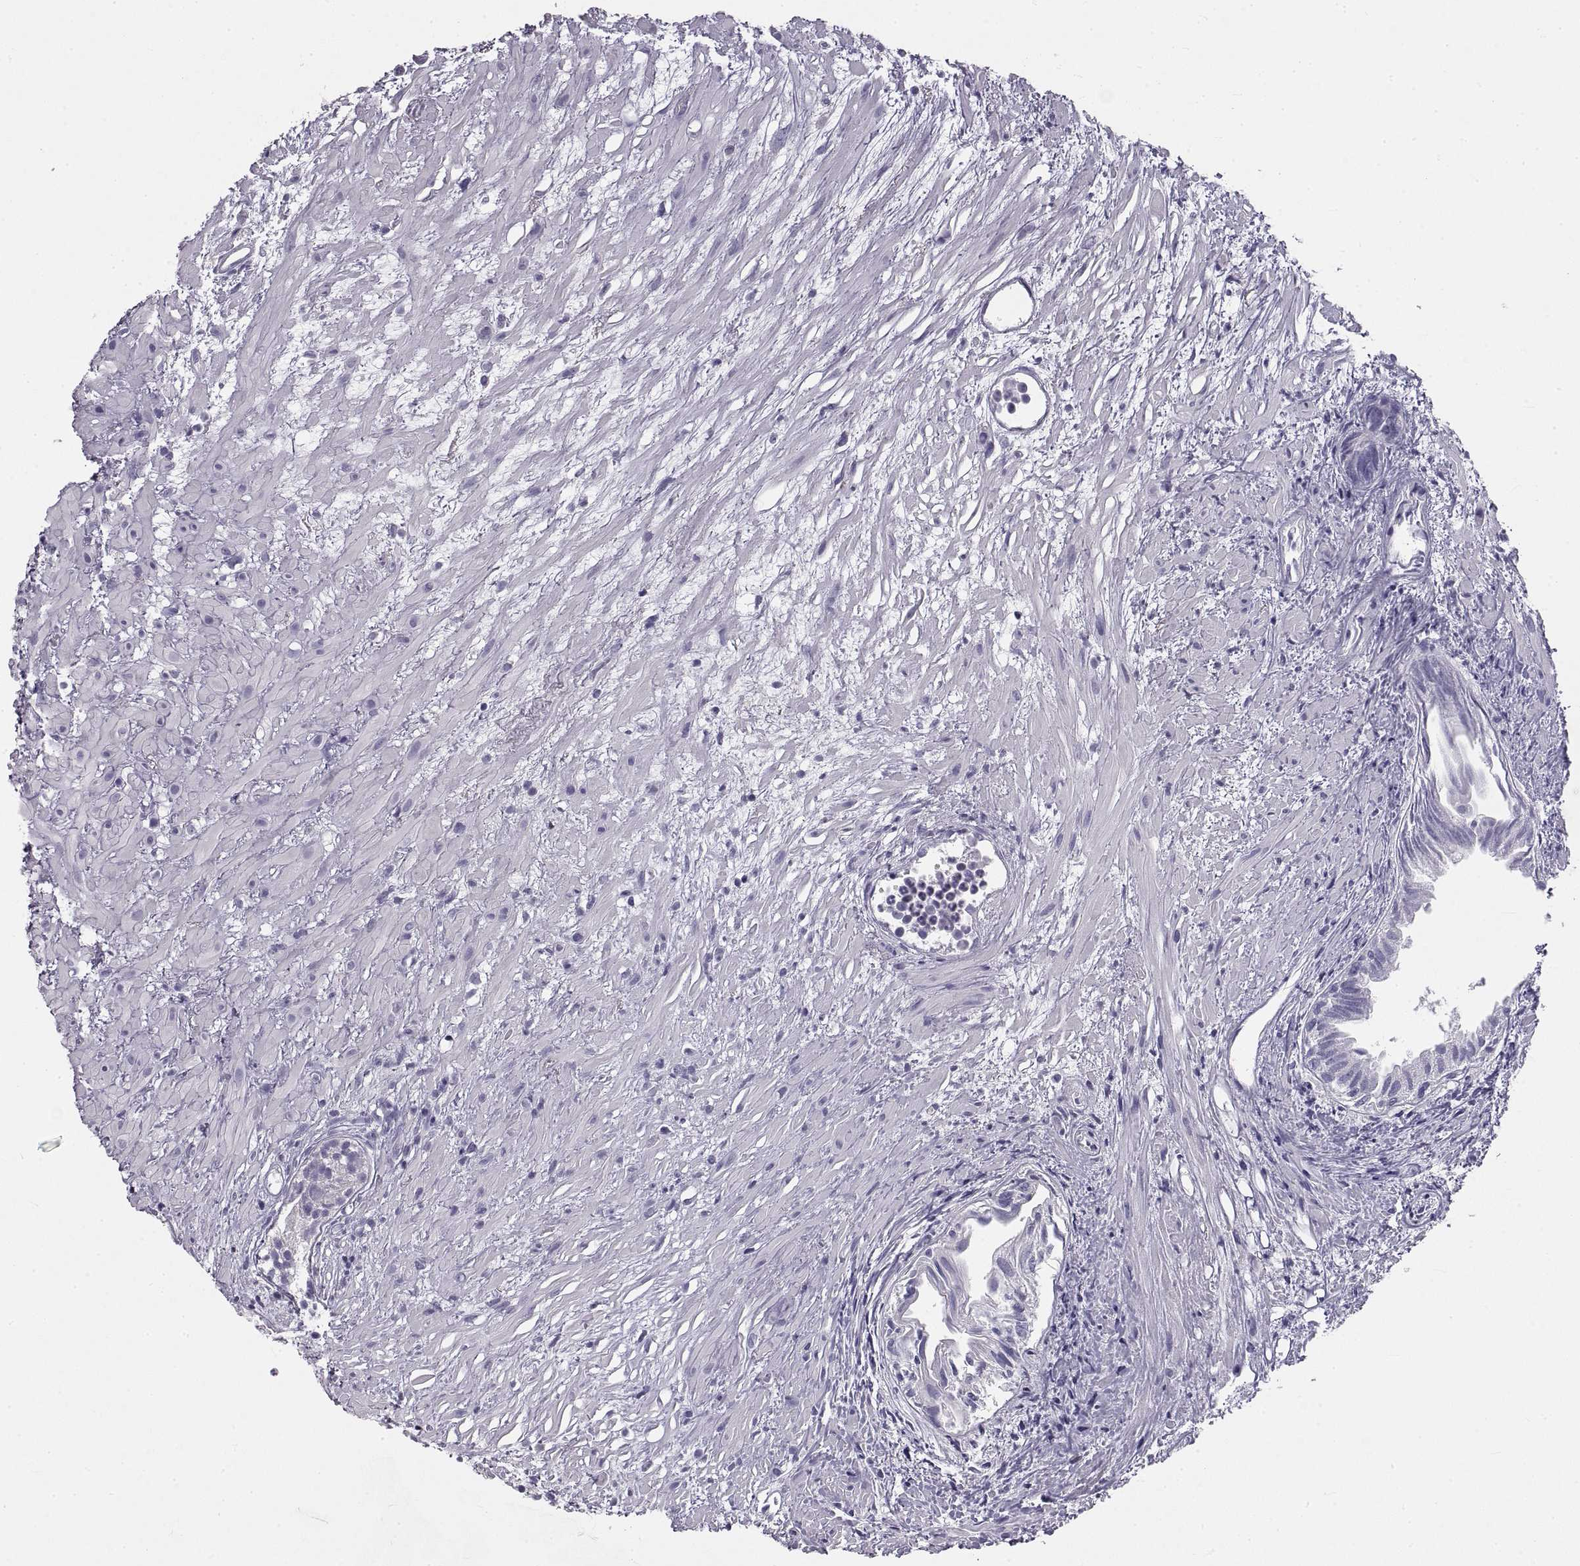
{"staining": {"intensity": "negative", "quantity": "none", "location": "none"}, "tissue": "prostate cancer", "cell_type": "Tumor cells", "image_type": "cancer", "snomed": [{"axis": "morphology", "description": "Adenocarcinoma, High grade"}, {"axis": "topography", "description": "Prostate"}], "caption": "Protein analysis of high-grade adenocarcinoma (prostate) reveals no significant expression in tumor cells. The staining is performed using DAB (3,3'-diaminobenzidine) brown chromogen with nuclei counter-stained in using hematoxylin.", "gene": "CRYBB3", "patient": {"sex": "male", "age": 79}}